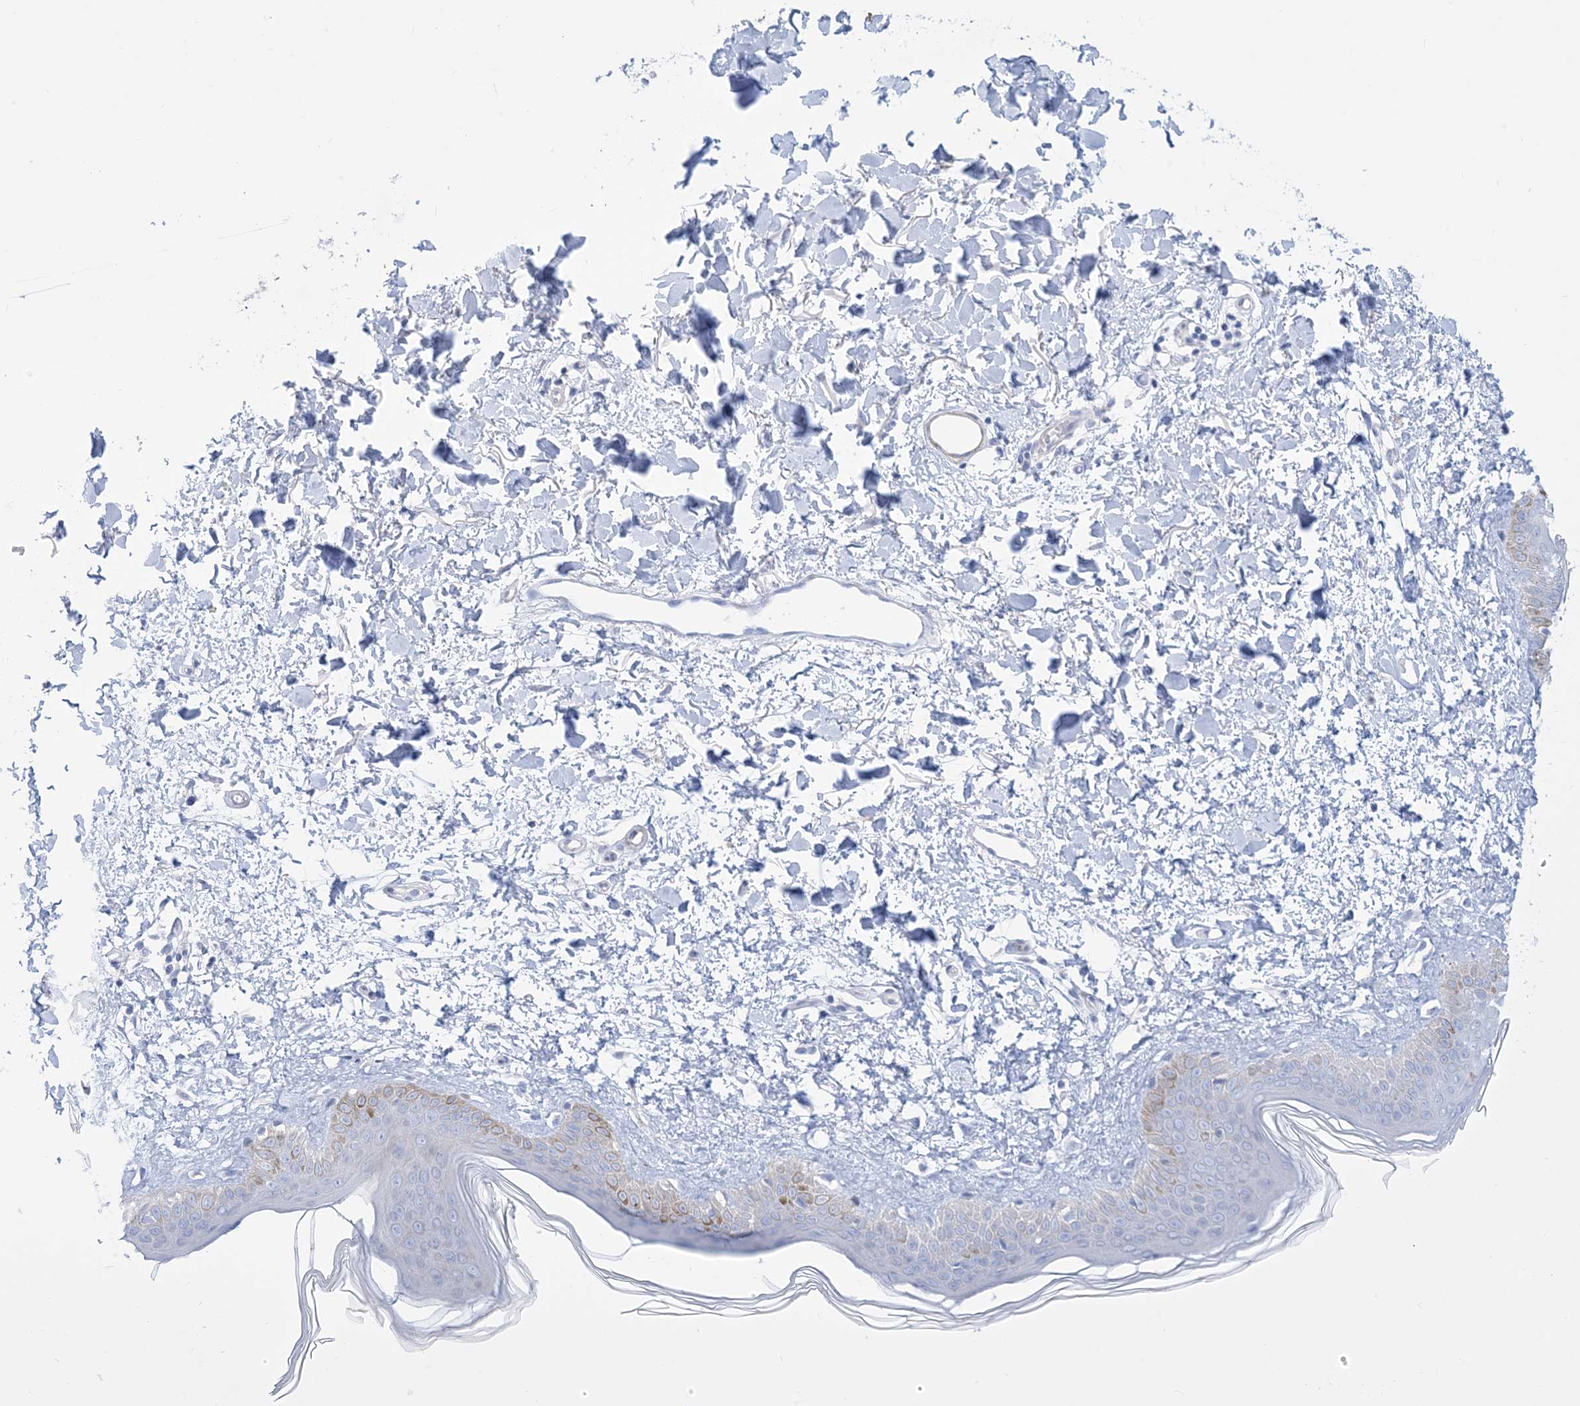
{"staining": {"intensity": "negative", "quantity": "none", "location": "none"}, "tissue": "skin", "cell_type": "Fibroblasts", "image_type": "normal", "snomed": [{"axis": "morphology", "description": "Normal tissue, NOS"}, {"axis": "topography", "description": "Skin"}], "caption": "Skin stained for a protein using immunohistochemistry shows no expression fibroblasts.", "gene": "MARS2", "patient": {"sex": "female", "age": 58}}